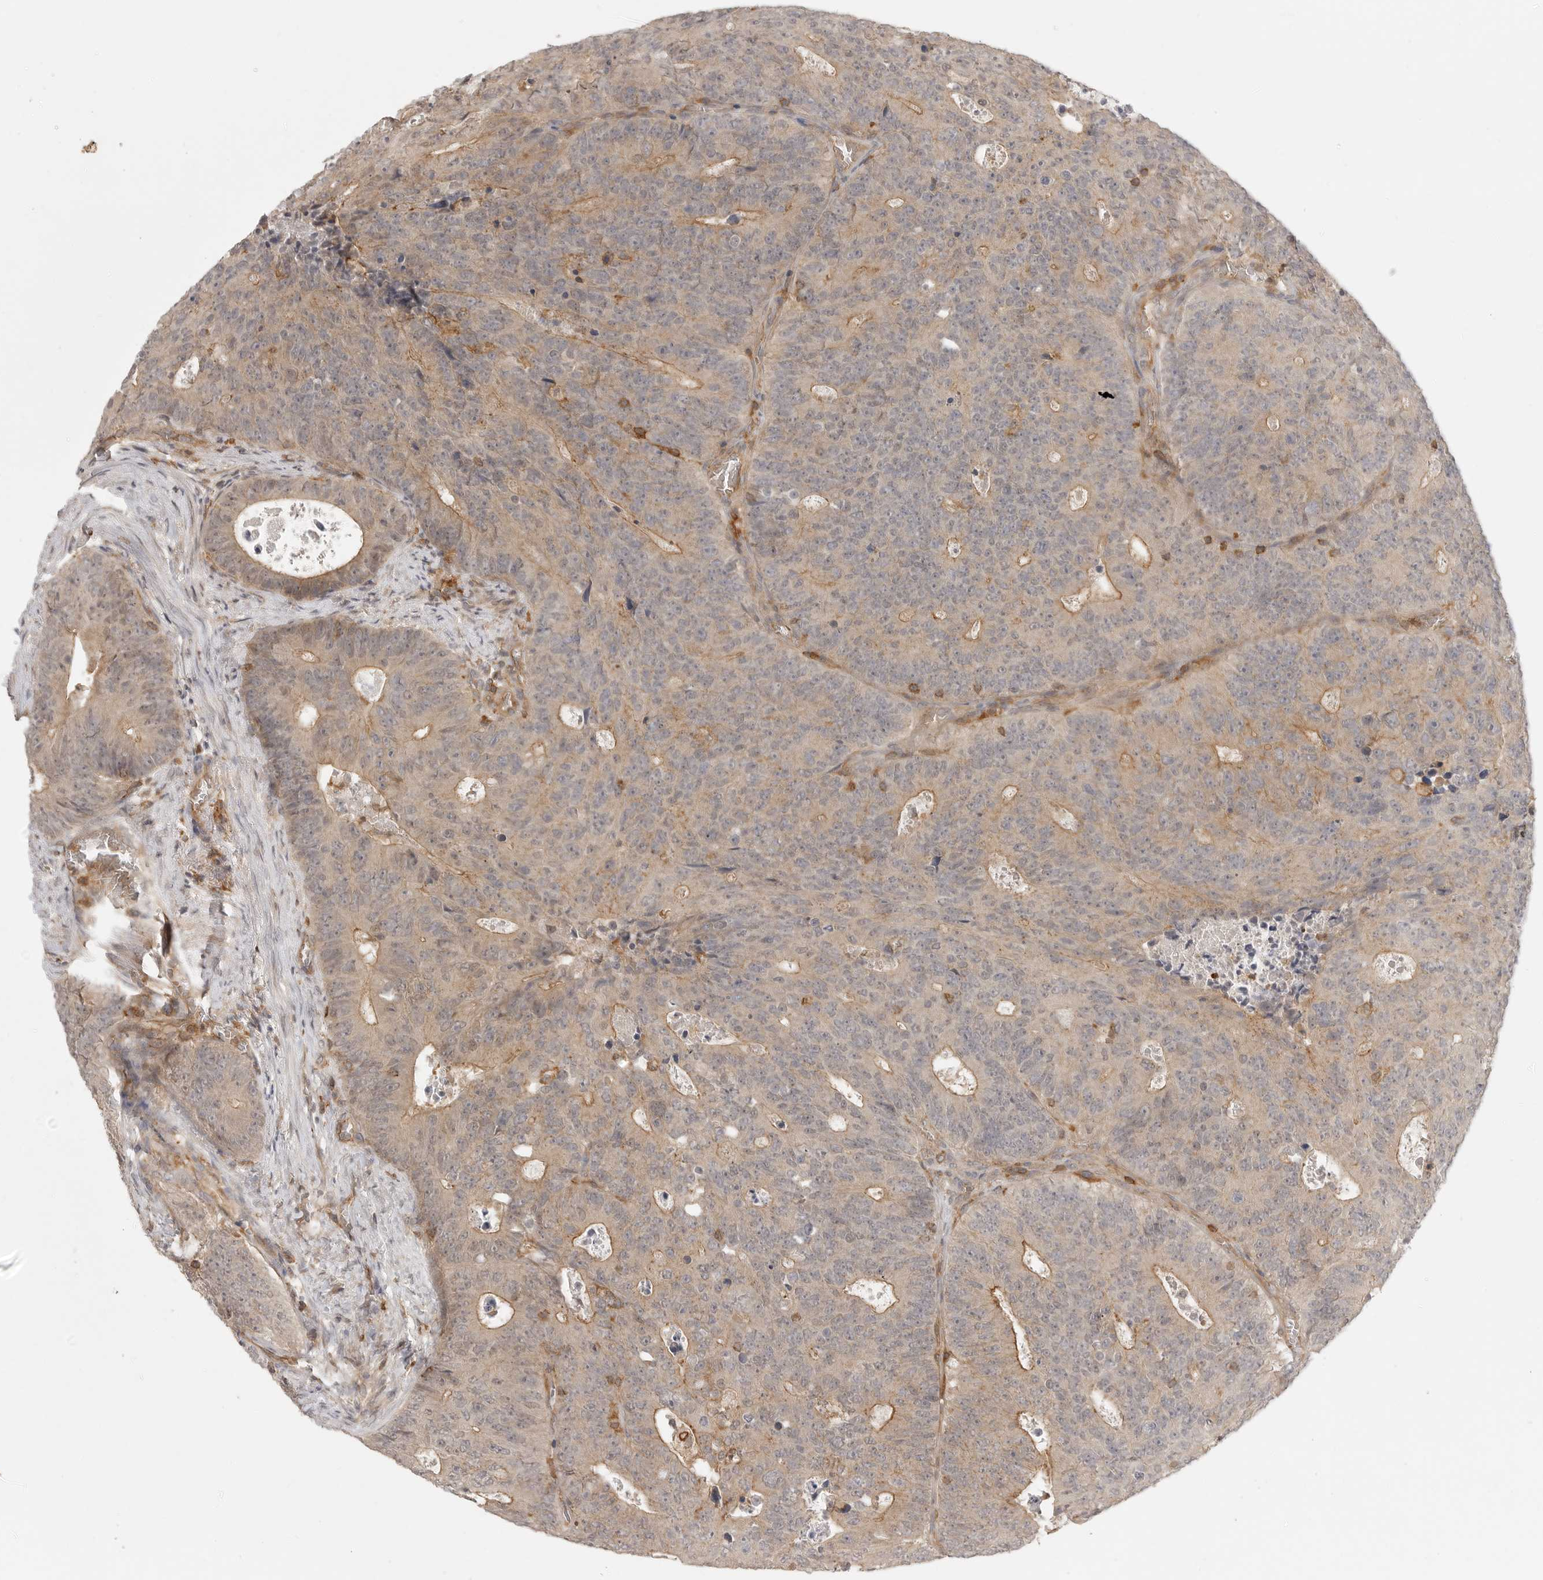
{"staining": {"intensity": "moderate", "quantity": "25%-75%", "location": "cytoplasmic/membranous"}, "tissue": "colorectal cancer", "cell_type": "Tumor cells", "image_type": "cancer", "snomed": [{"axis": "morphology", "description": "Adenocarcinoma, NOS"}, {"axis": "topography", "description": "Colon"}], "caption": "Protein expression analysis of human colorectal cancer reveals moderate cytoplasmic/membranous staining in about 25%-75% of tumor cells.", "gene": "DBNL", "patient": {"sex": "male", "age": 87}}